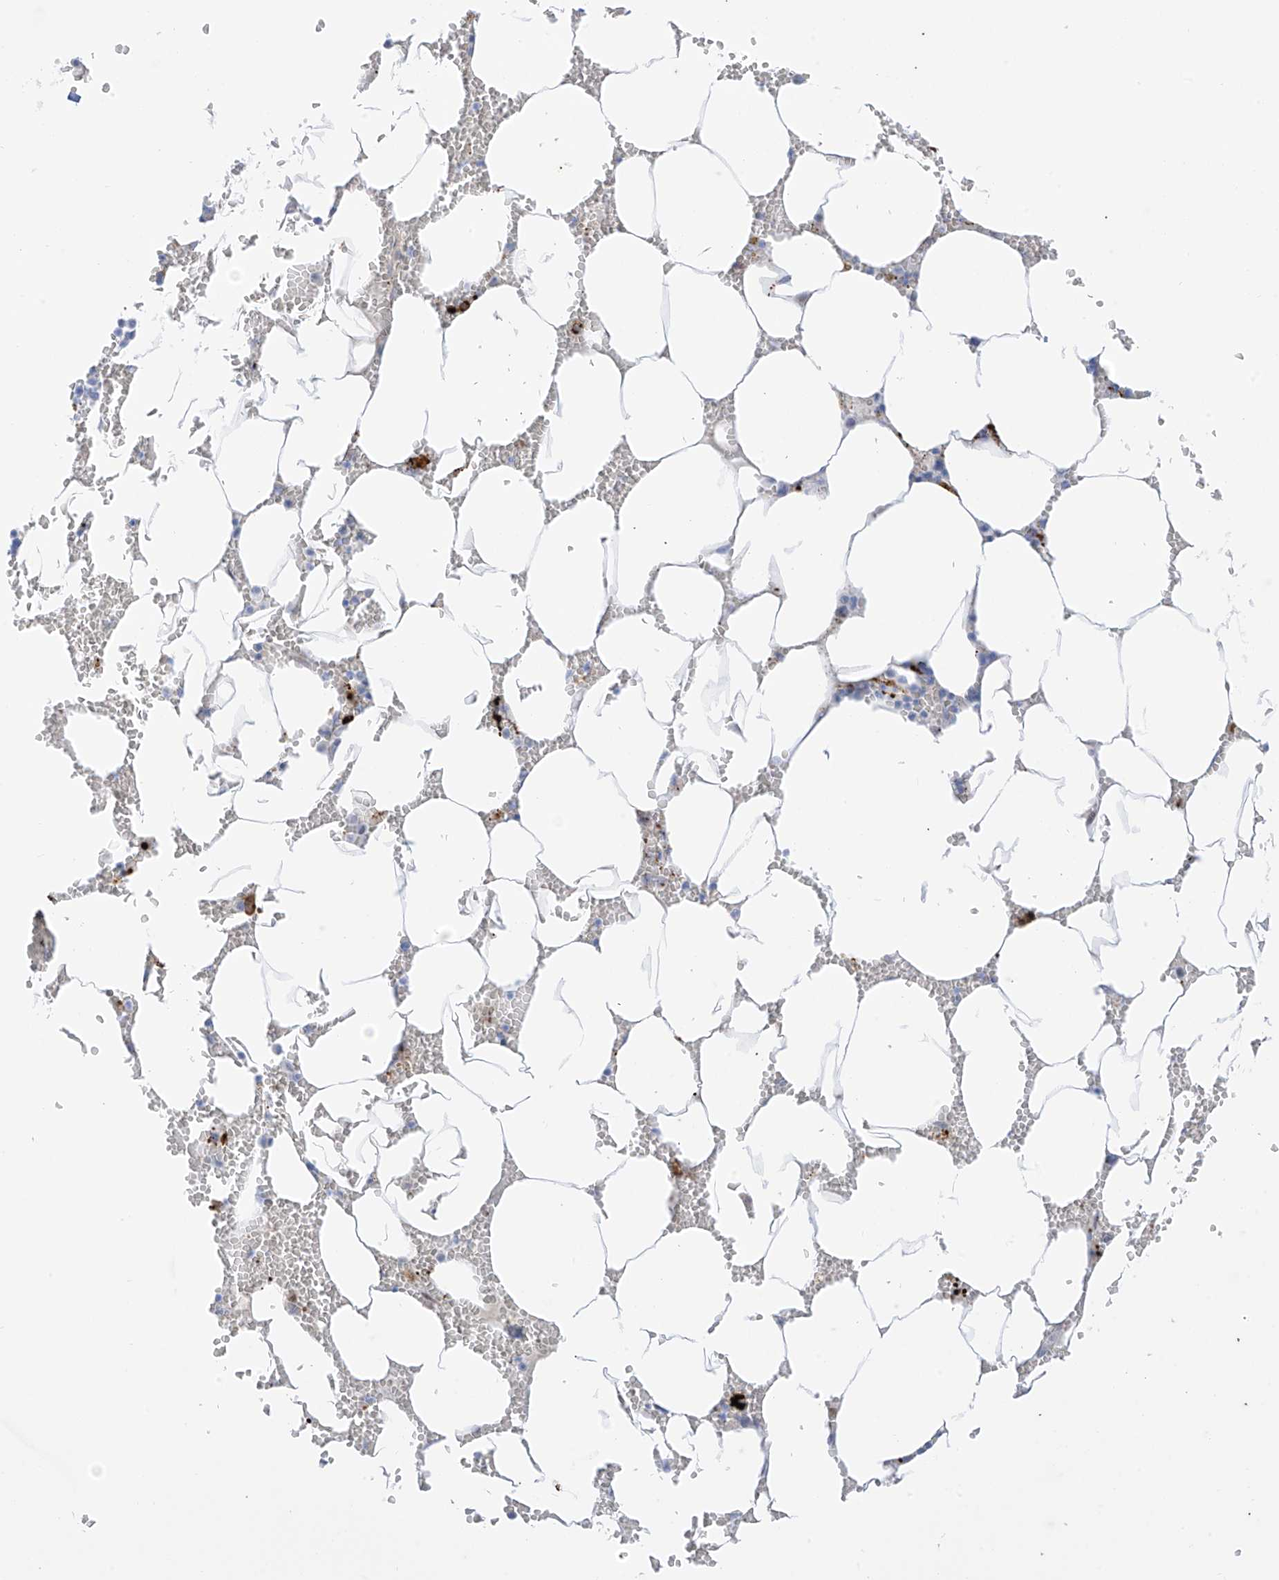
{"staining": {"intensity": "negative", "quantity": "none", "location": "none"}, "tissue": "bone marrow", "cell_type": "Hematopoietic cells", "image_type": "normal", "snomed": [{"axis": "morphology", "description": "Normal tissue, NOS"}, {"axis": "topography", "description": "Bone marrow"}], "caption": "IHC of benign human bone marrow exhibits no staining in hematopoietic cells.", "gene": "PSPH", "patient": {"sex": "male", "age": 70}}